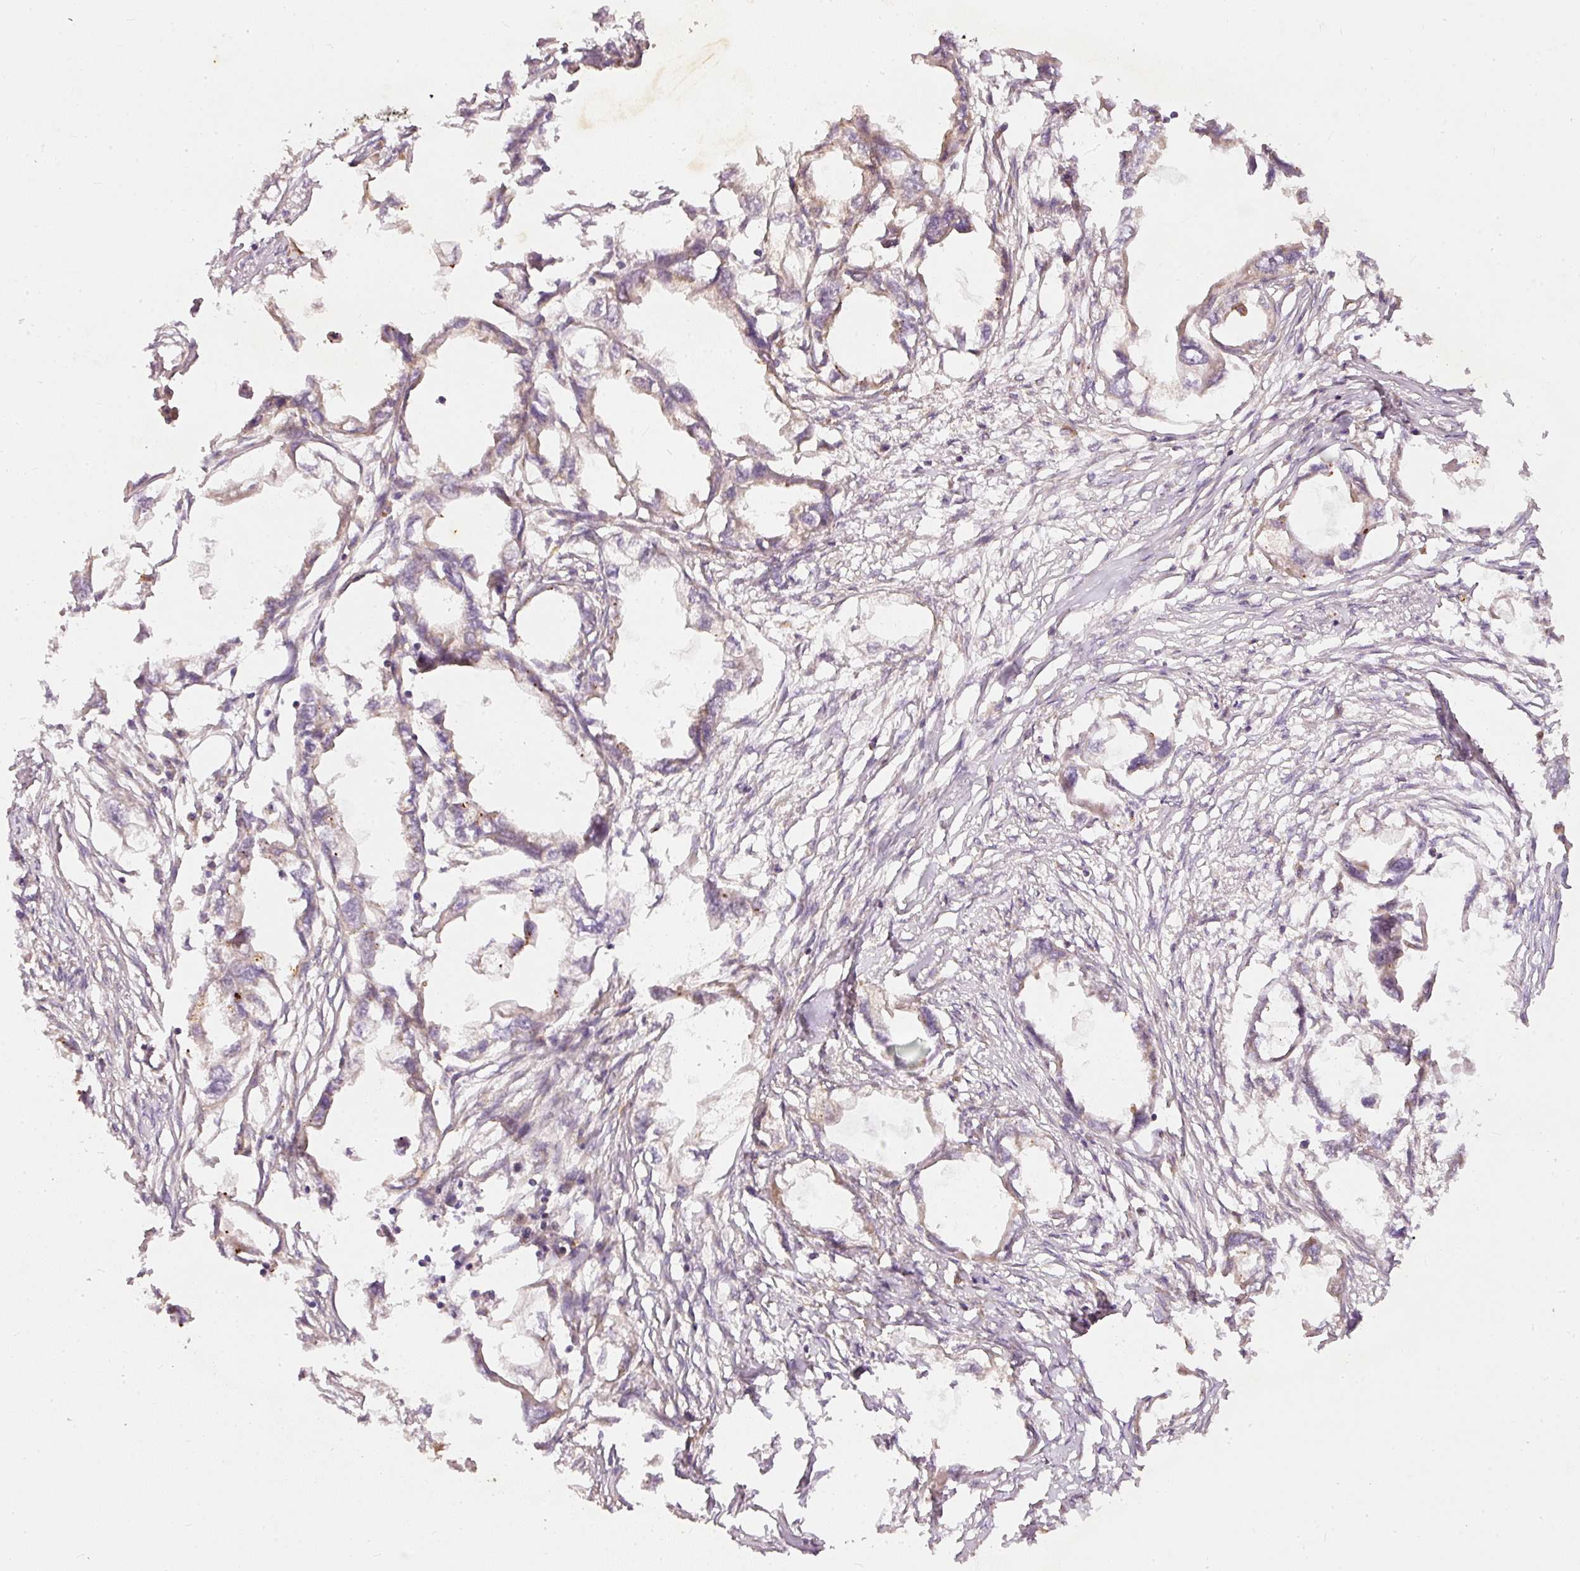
{"staining": {"intensity": "weak", "quantity": "25%-75%", "location": "cytoplasmic/membranous"}, "tissue": "endometrial cancer", "cell_type": "Tumor cells", "image_type": "cancer", "snomed": [{"axis": "morphology", "description": "Adenocarcinoma, NOS"}, {"axis": "morphology", "description": "Adenocarcinoma, metastatic, NOS"}, {"axis": "topography", "description": "Adipose tissue"}, {"axis": "topography", "description": "Endometrium"}], "caption": "Tumor cells show weak cytoplasmic/membranous positivity in approximately 25%-75% of cells in endometrial metastatic adenocarcinoma.", "gene": "ZNF580", "patient": {"sex": "female", "age": 67}}